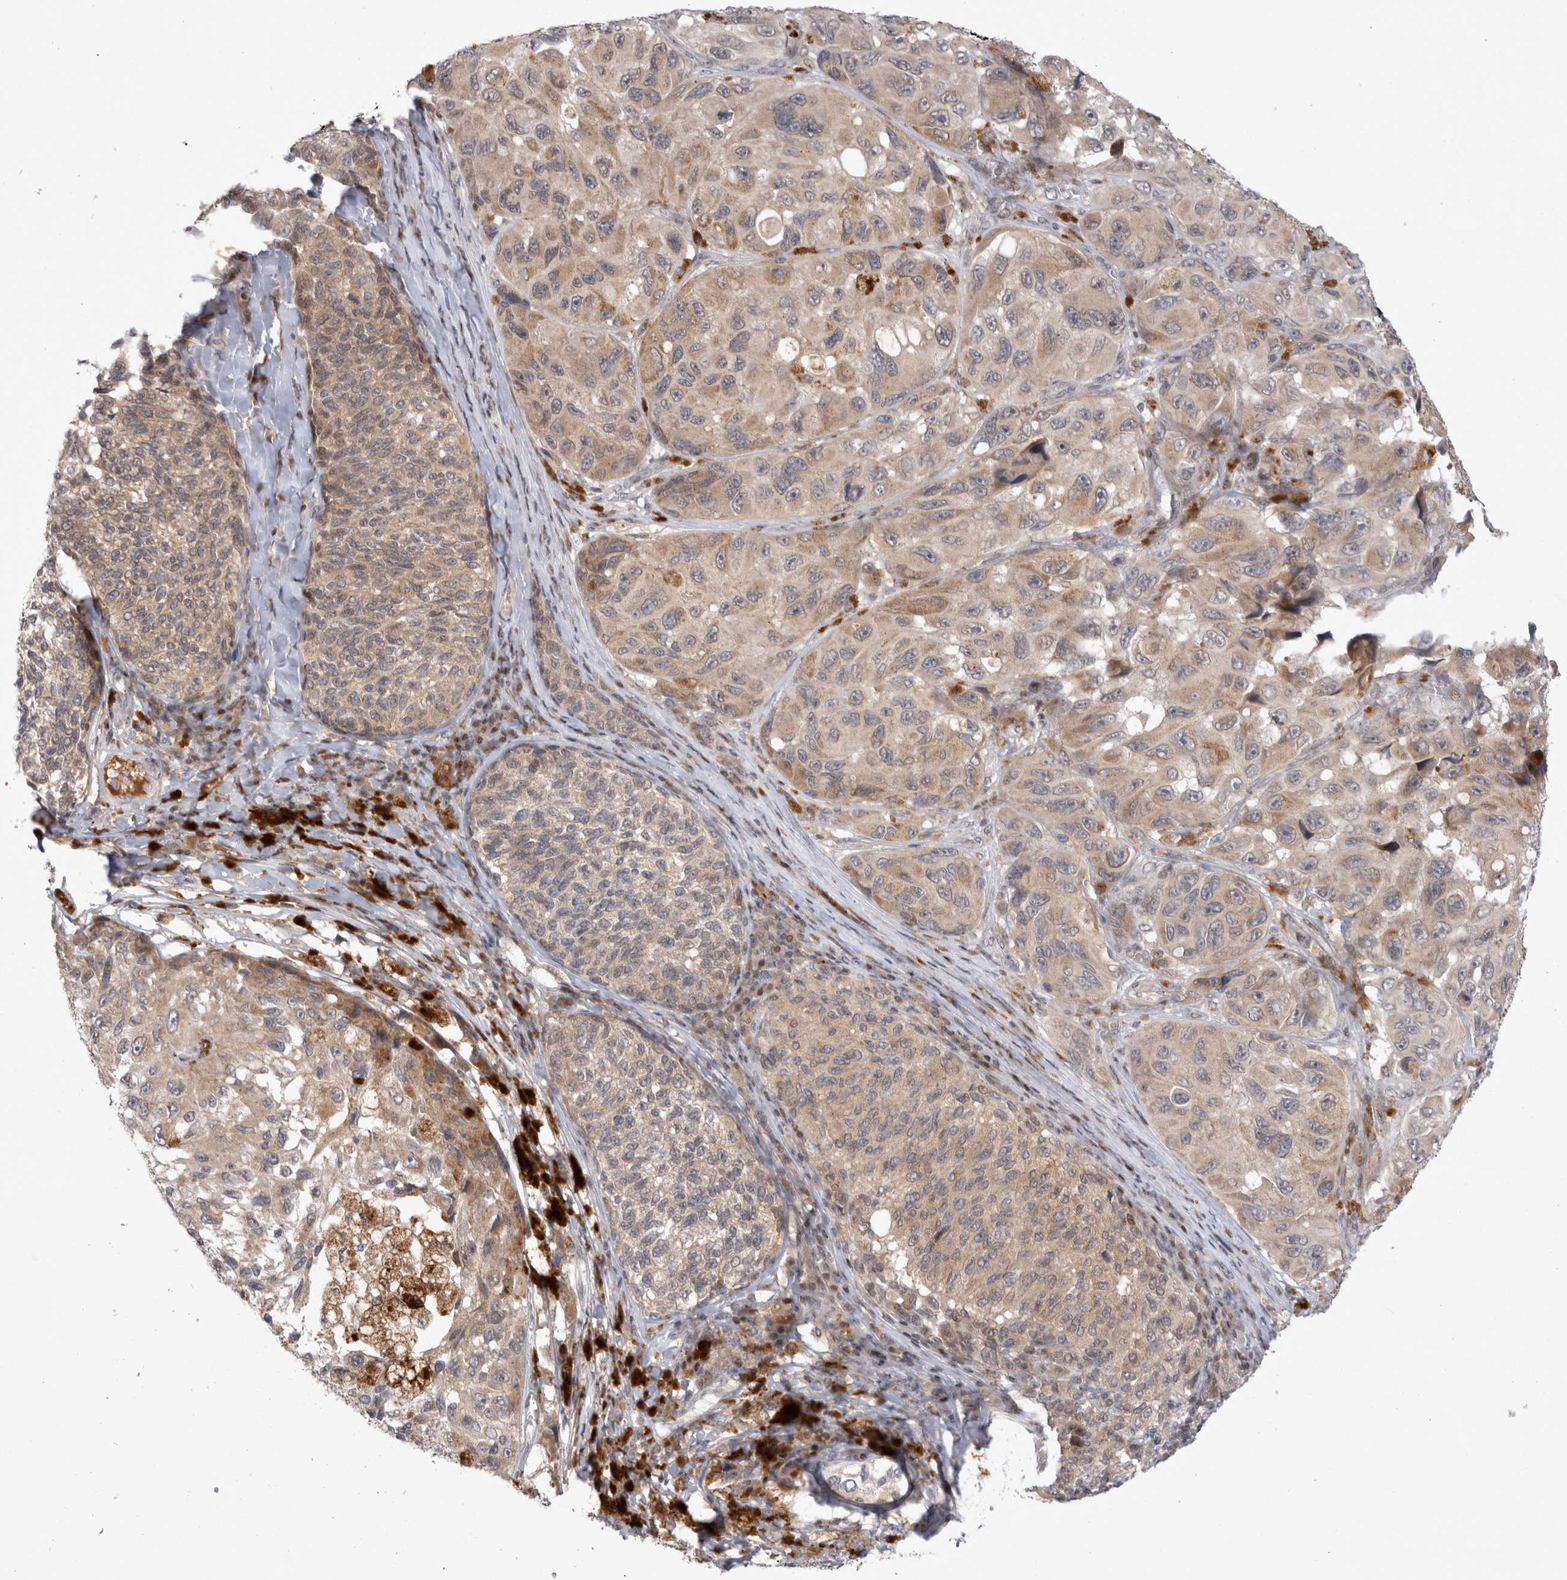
{"staining": {"intensity": "weak", "quantity": ">75%", "location": "cytoplasmic/membranous"}, "tissue": "melanoma", "cell_type": "Tumor cells", "image_type": "cancer", "snomed": [{"axis": "morphology", "description": "Malignant melanoma, NOS"}, {"axis": "topography", "description": "Skin"}], "caption": "Tumor cells show low levels of weak cytoplasmic/membranous expression in approximately >75% of cells in malignant melanoma.", "gene": "PLEKHM1", "patient": {"sex": "female", "age": 73}}